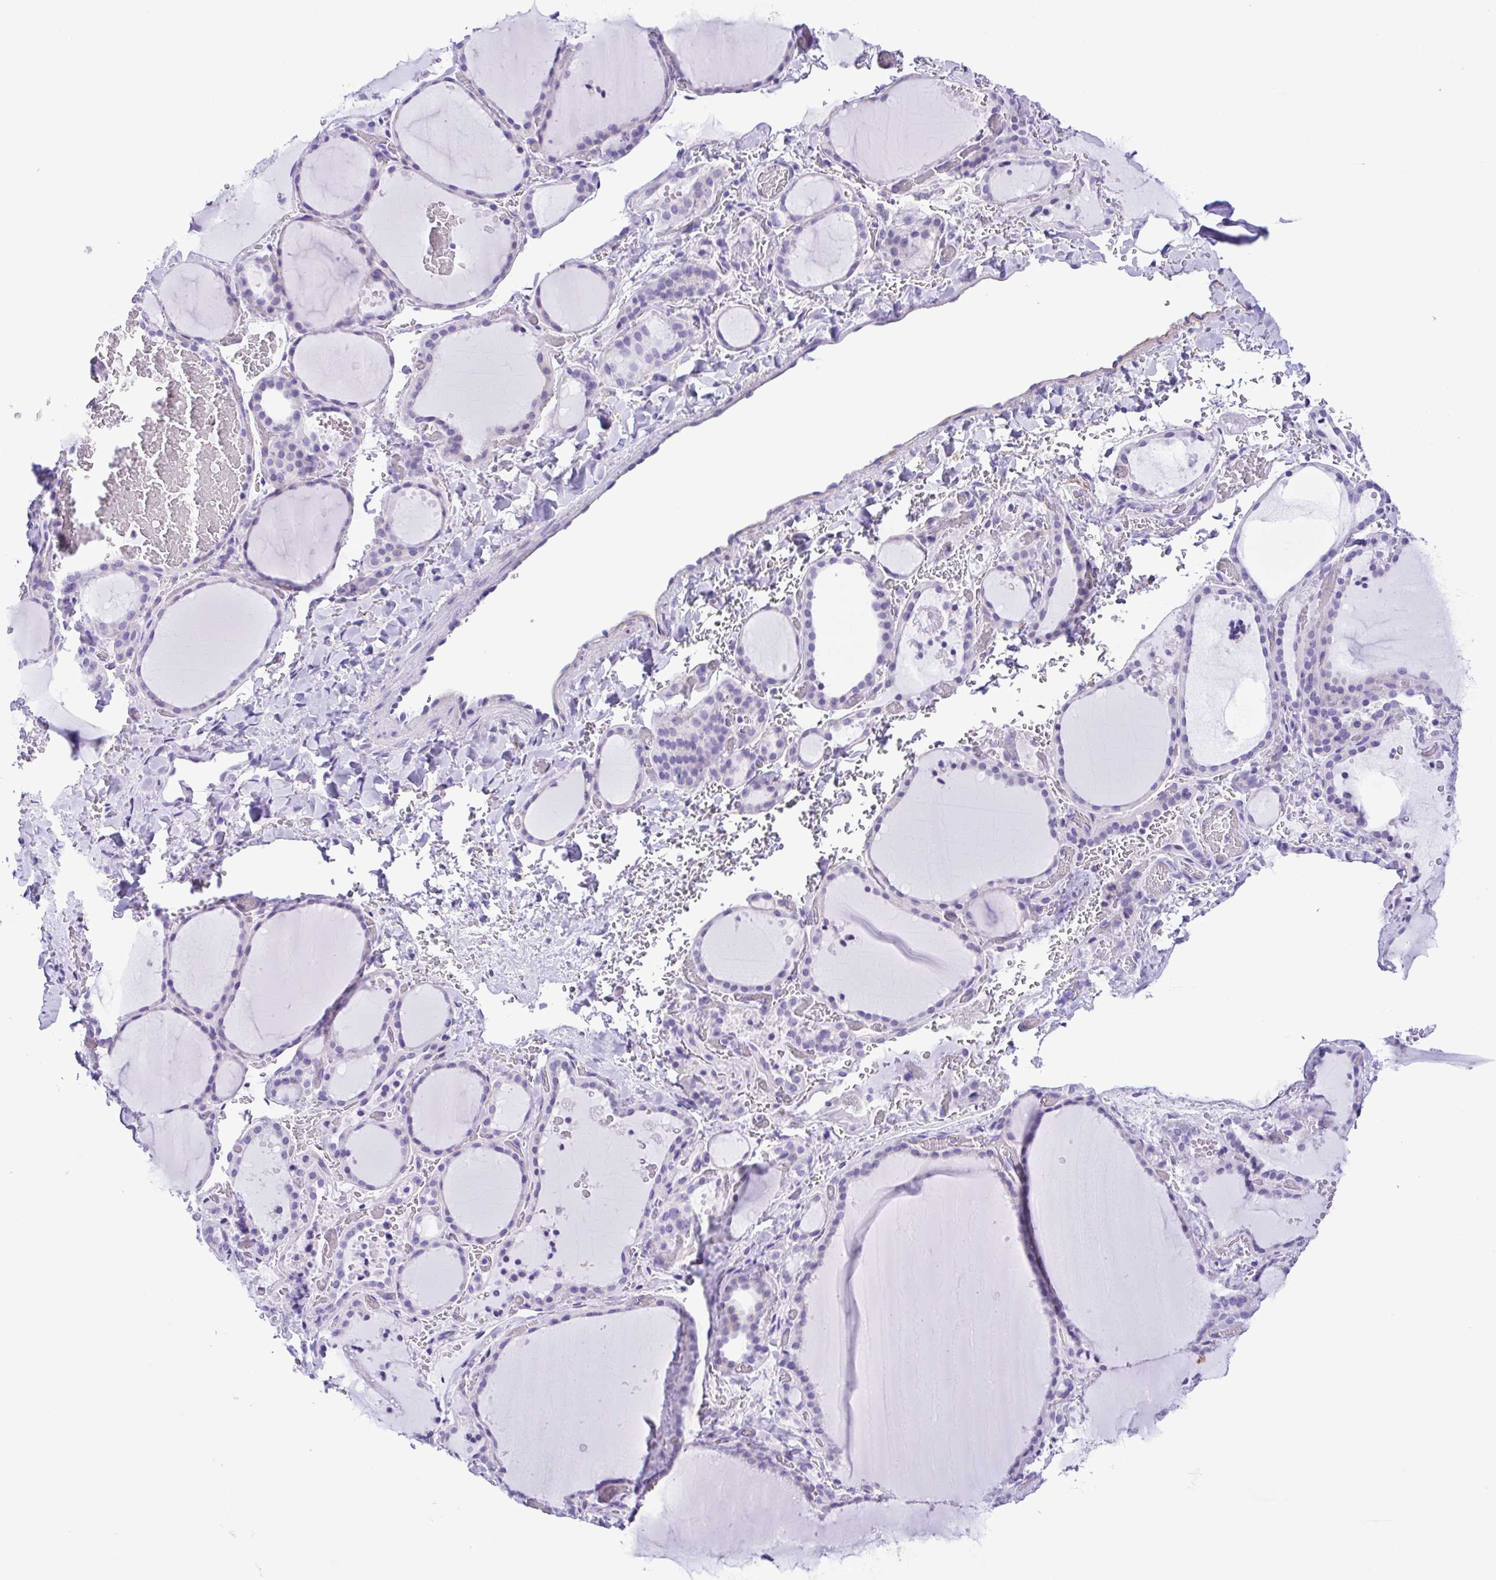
{"staining": {"intensity": "negative", "quantity": "none", "location": "none"}, "tissue": "thyroid gland", "cell_type": "Glandular cells", "image_type": "normal", "snomed": [{"axis": "morphology", "description": "Normal tissue, NOS"}, {"axis": "topography", "description": "Thyroid gland"}], "caption": "This is a micrograph of immunohistochemistry staining of unremarkable thyroid gland, which shows no positivity in glandular cells.", "gene": "PAK3", "patient": {"sex": "female", "age": 36}}